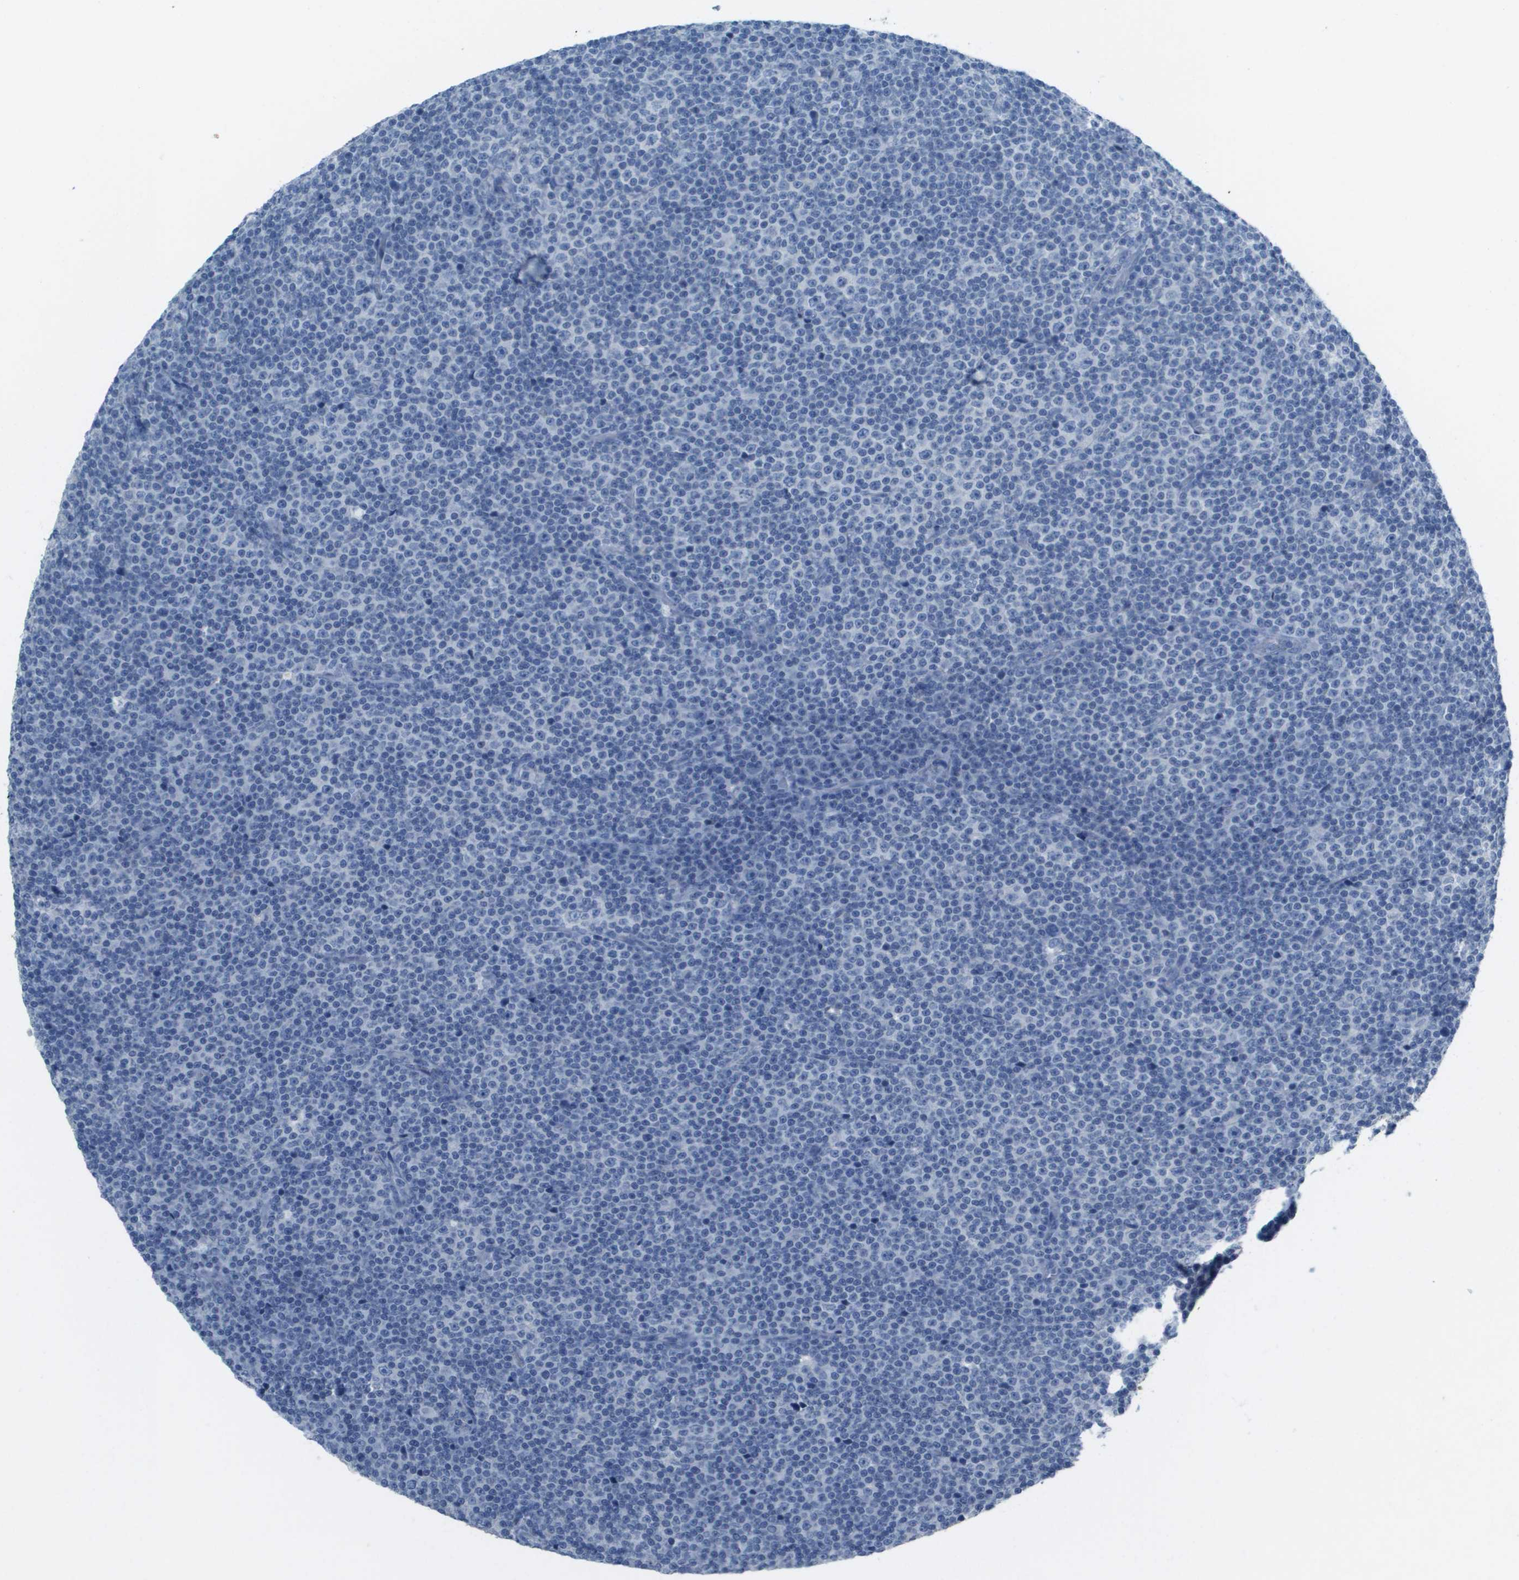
{"staining": {"intensity": "negative", "quantity": "none", "location": "none"}, "tissue": "lymphoma", "cell_type": "Tumor cells", "image_type": "cancer", "snomed": [{"axis": "morphology", "description": "Malignant lymphoma, non-Hodgkin's type, Low grade"}, {"axis": "topography", "description": "Lymph node"}], "caption": "Immunohistochemistry photomicrograph of human malignant lymphoma, non-Hodgkin's type (low-grade) stained for a protein (brown), which shows no positivity in tumor cells.", "gene": "PTGDR2", "patient": {"sex": "female", "age": 67}}